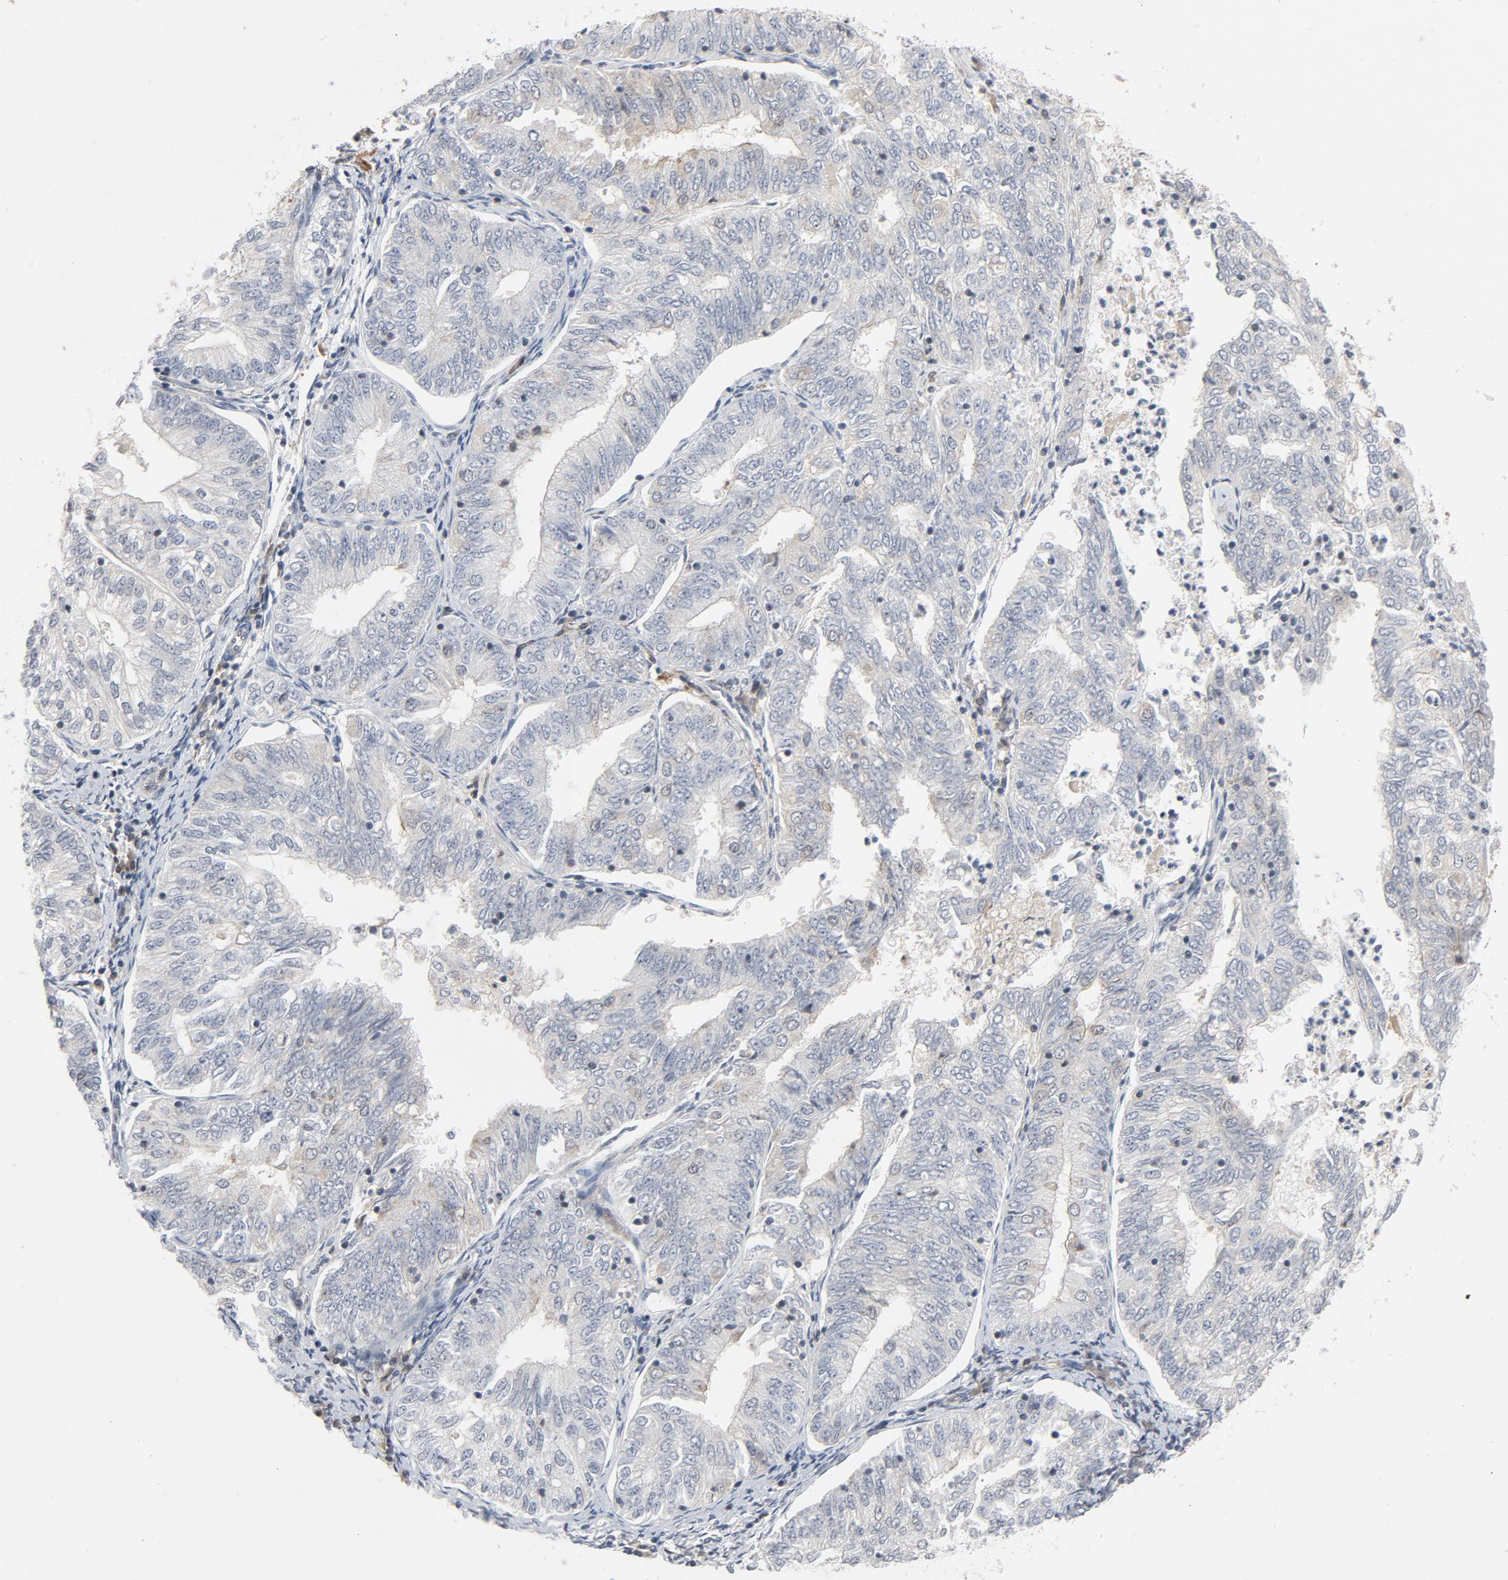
{"staining": {"intensity": "negative", "quantity": "none", "location": "none"}, "tissue": "endometrial cancer", "cell_type": "Tumor cells", "image_type": "cancer", "snomed": [{"axis": "morphology", "description": "Adenocarcinoma, NOS"}, {"axis": "topography", "description": "Endometrium"}], "caption": "Immunohistochemistry of human endometrial cancer displays no positivity in tumor cells. The staining is performed using DAB (3,3'-diaminobenzidine) brown chromogen with nuclei counter-stained in using hematoxylin.", "gene": "TRADD", "patient": {"sex": "female", "age": 69}}